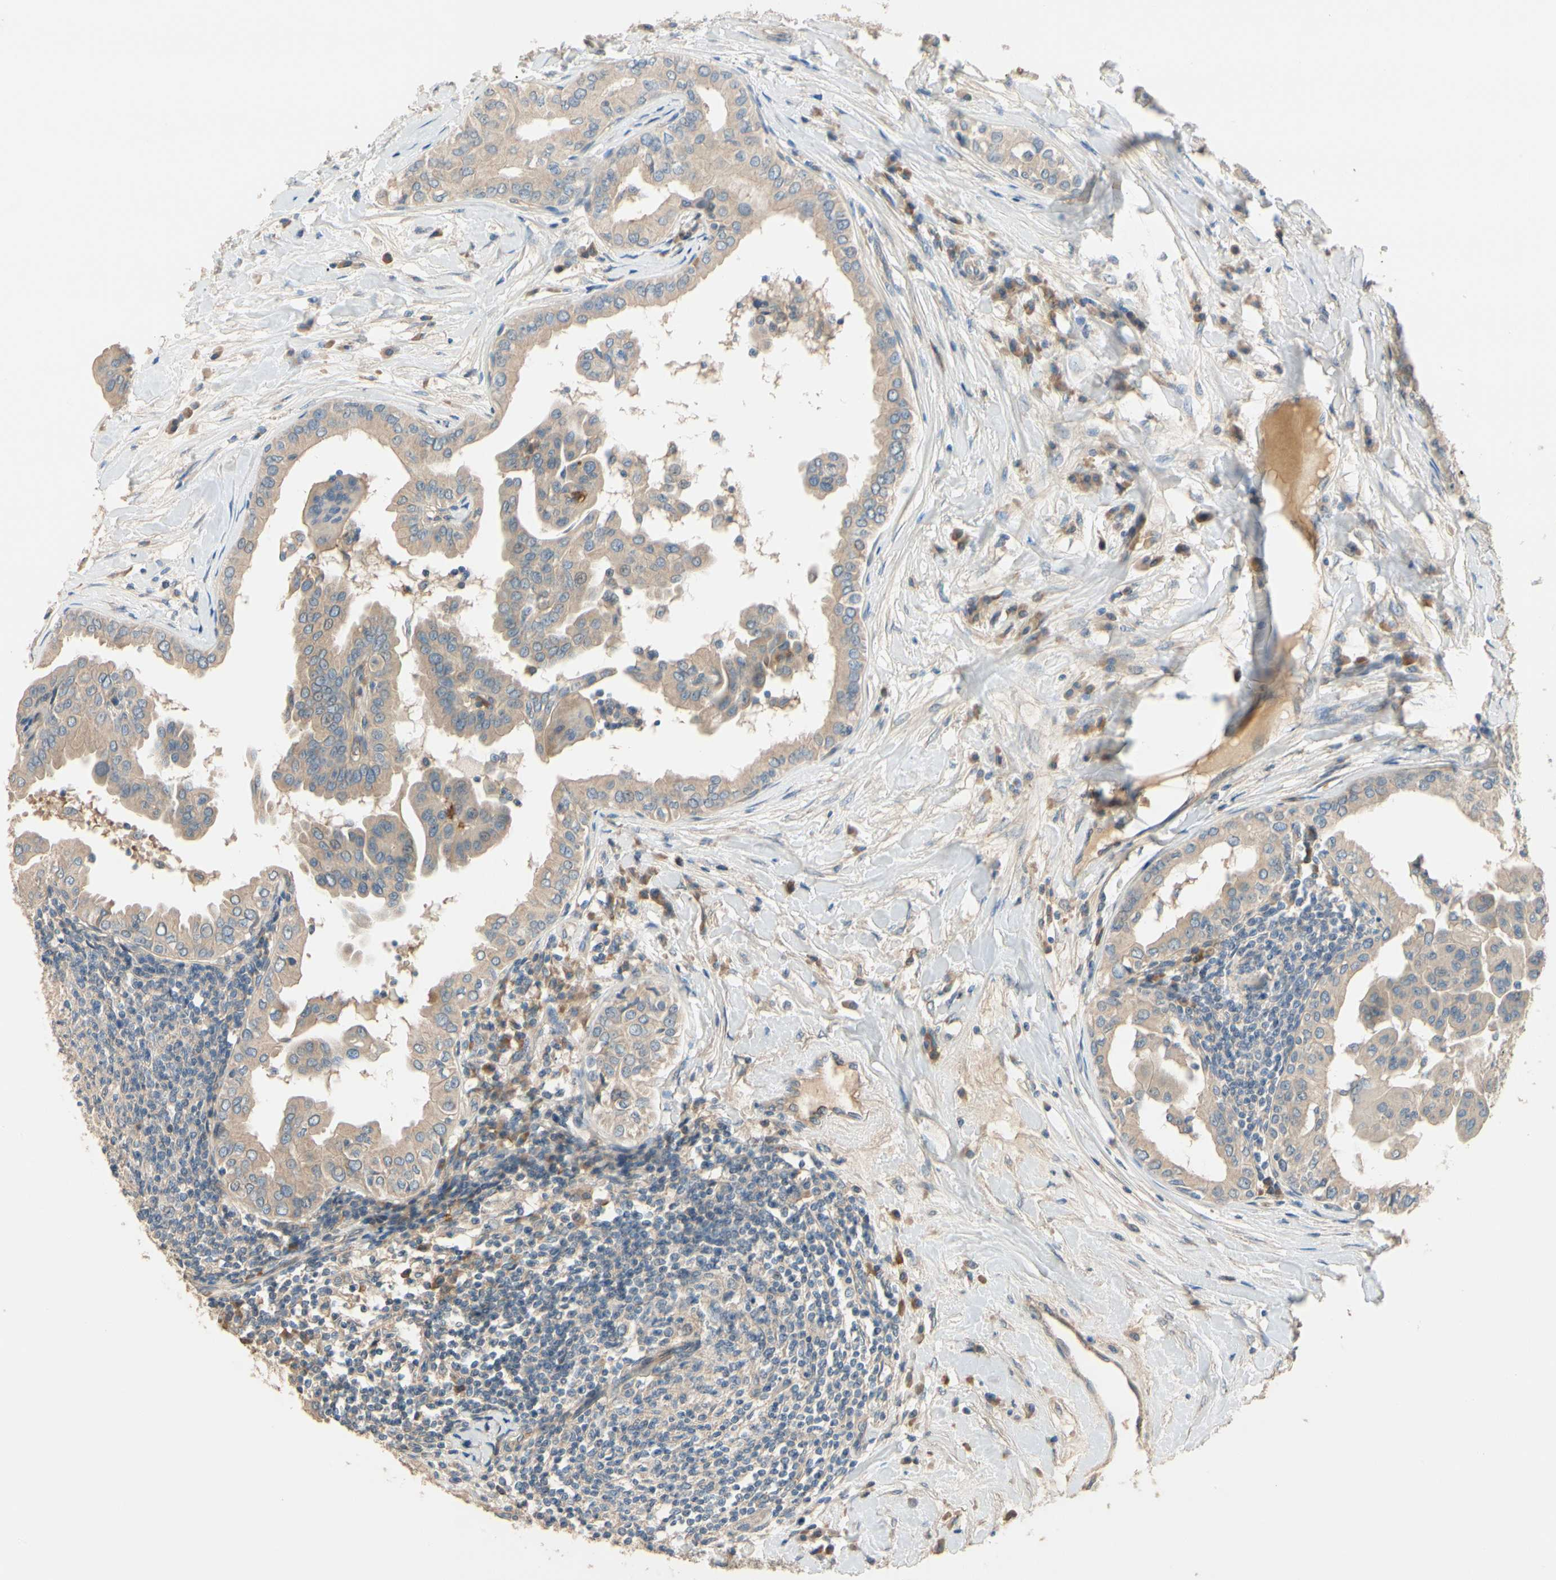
{"staining": {"intensity": "weak", "quantity": ">75%", "location": "cytoplasmic/membranous"}, "tissue": "thyroid cancer", "cell_type": "Tumor cells", "image_type": "cancer", "snomed": [{"axis": "morphology", "description": "Papillary adenocarcinoma, NOS"}, {"axis": "topography", "description": "Thyroid gland"}], "caption": "Protein analysis of thyroid cancer tissue demonstrates weak cytoplasmic/membranous positivity in about >75% of tumor cells.", "gene": "SIGLEC5", "patient": {"sex": "male", "age": 33}}